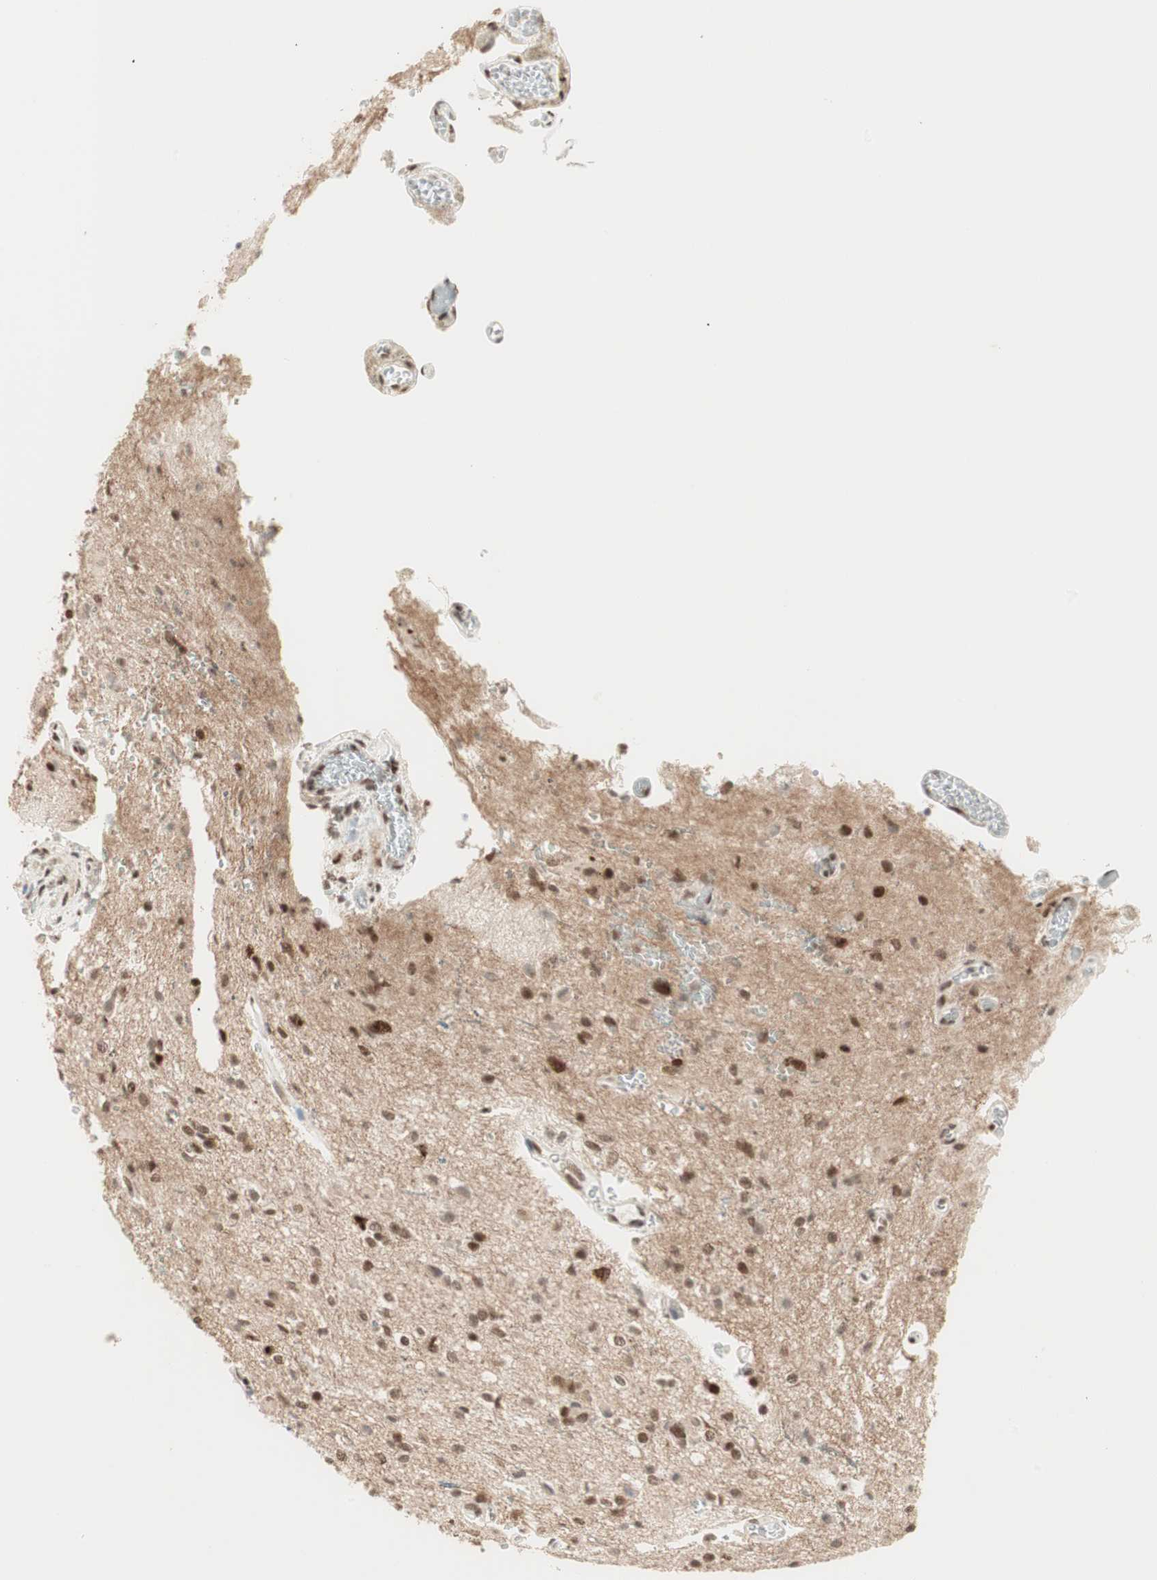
{"staining": {"intensity": "moderate", "quantity": ">75%", "location": "nuclear"}, "tissue": "glioma", "cell_type": "Tumor cells", "image_type": "cancer", "snomed": [{"axis": "morphology", "description": "Glioma, malignant, High grade"}, {"axis": "topography", "description": "Brain"}], "caption": "Moderate nuclear expression for a protein is present in about >75% of tumor cells of glioma using immunohistochemistry (IHC).", "gene": "SMARCE1", "patient": {"sex": "male", "age": 47}}